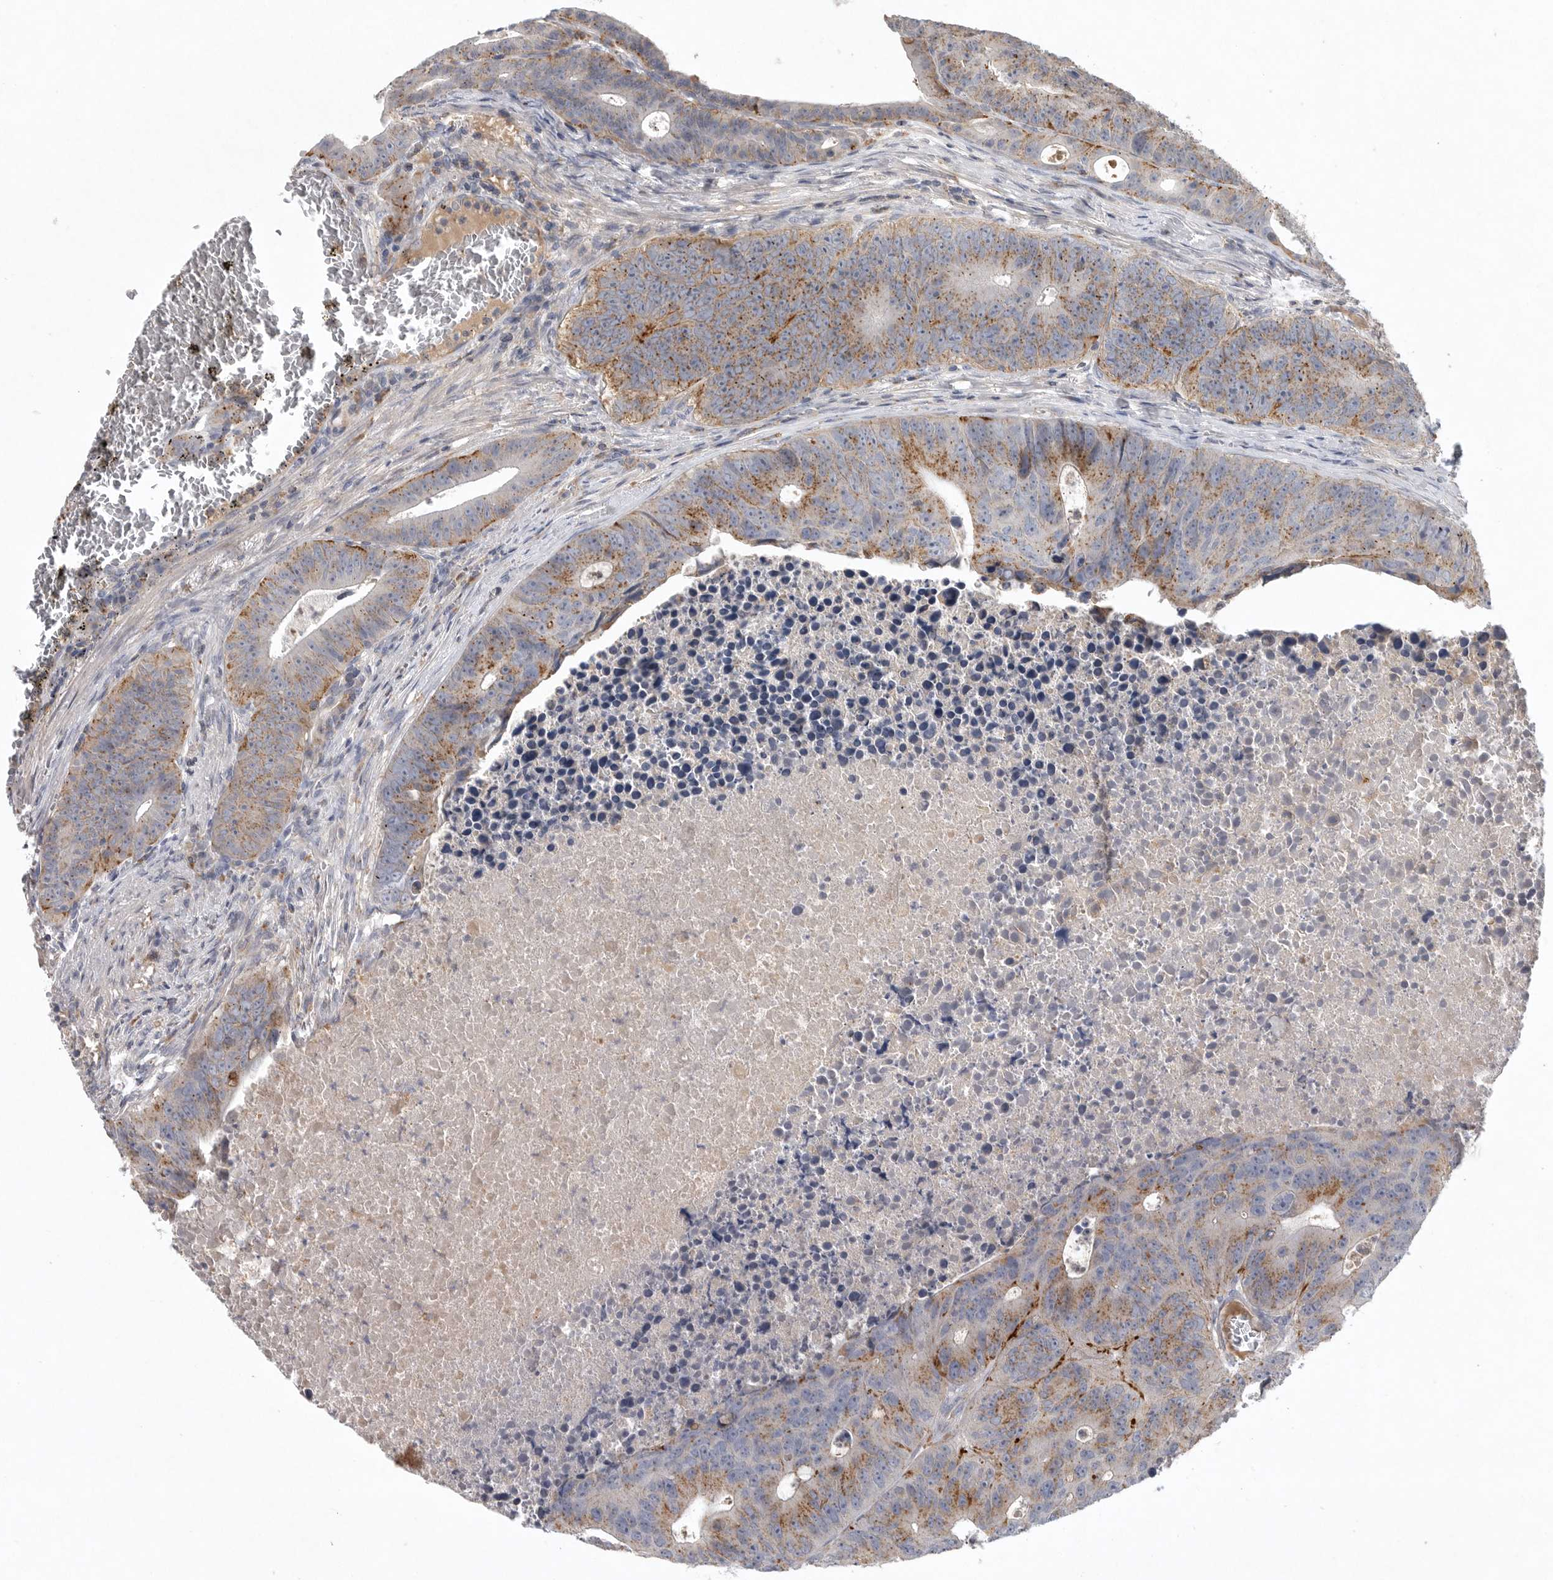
{"staining": {"intensity": "moderate", "quantity": ">75%", "location": "cytoplasmic/membranous"}, "tissue": "colorectal cancer", "cell_type": "Tumor cells", "image_type": "cancer", "snomed": [{"axis": "morphology", "description": "Adenocarcinoma, NOS"}, {"axis": "topography", "description": "Colon"}], "caption": "A medium amount of moderate cytoplasmic/membranous staining is identified in approximately >75% of tumor cells in colorectal cancer tissue. Ihc stains the protein in brown and the nuclei are stained blue.", "gene": "LAMTOR3", "patient": {"sex": "male", "age": 87}}